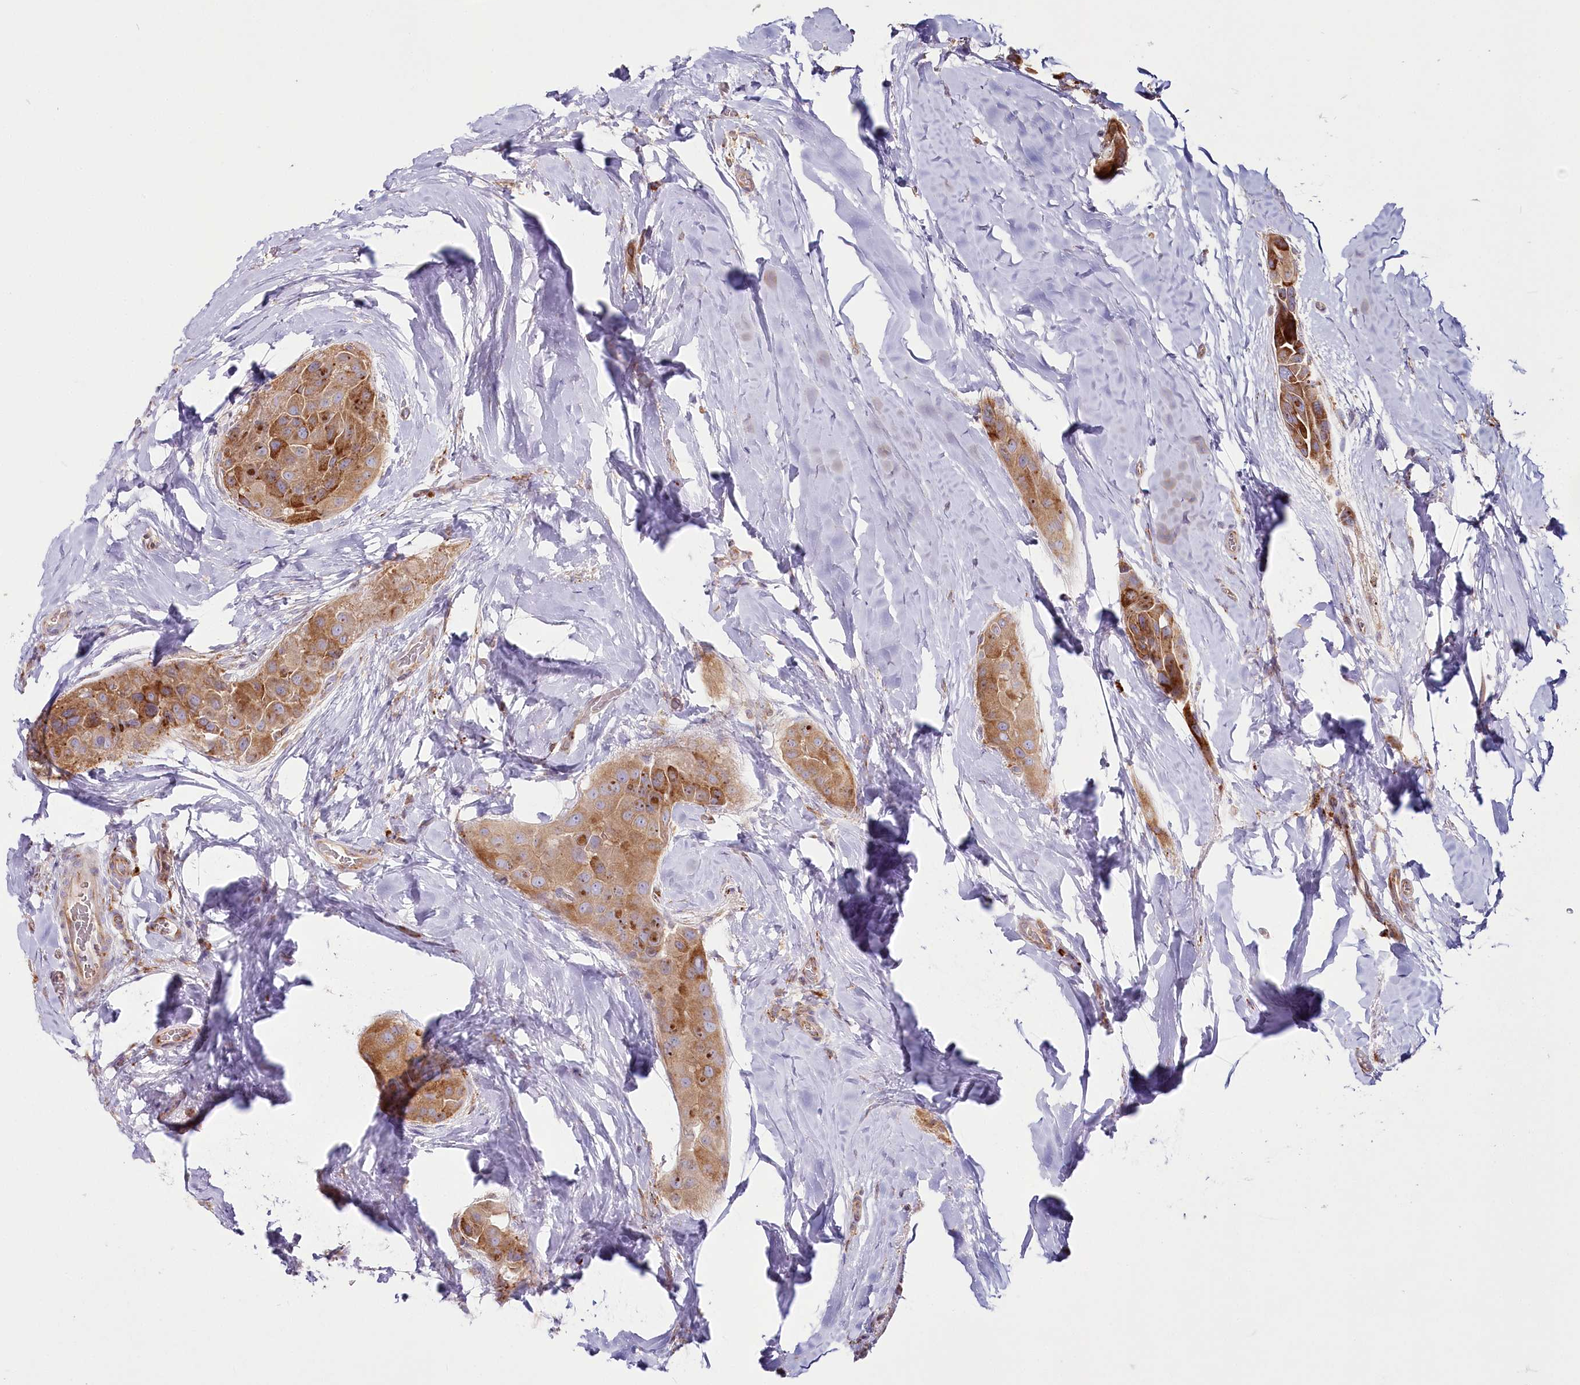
{"staining": {"intensity": "moderate", "quantity": ">75%", "location": "cytoplasmic/membranous"}, "tissue": "thyroid cancer", "cell_type": "Tumor cells", "image_type": "cancer", "snomed": [{"axis": "morphology", "description": "Papillary adenocarcinoma, NOS"}, {"axis": "topography", "description": "Thyroid gland"}], "caption": "DAB (3,3'-diaminobenzidine) immunohistochemical staining of human thyroid cancer (papillary adenocarcinoma) exhibits moderate cytoplasmic/membranous protein positivity in approximately >75% of tumor cells.", "gene": "POGLUT1", "patient": {"sex": "male", "age": 33}}